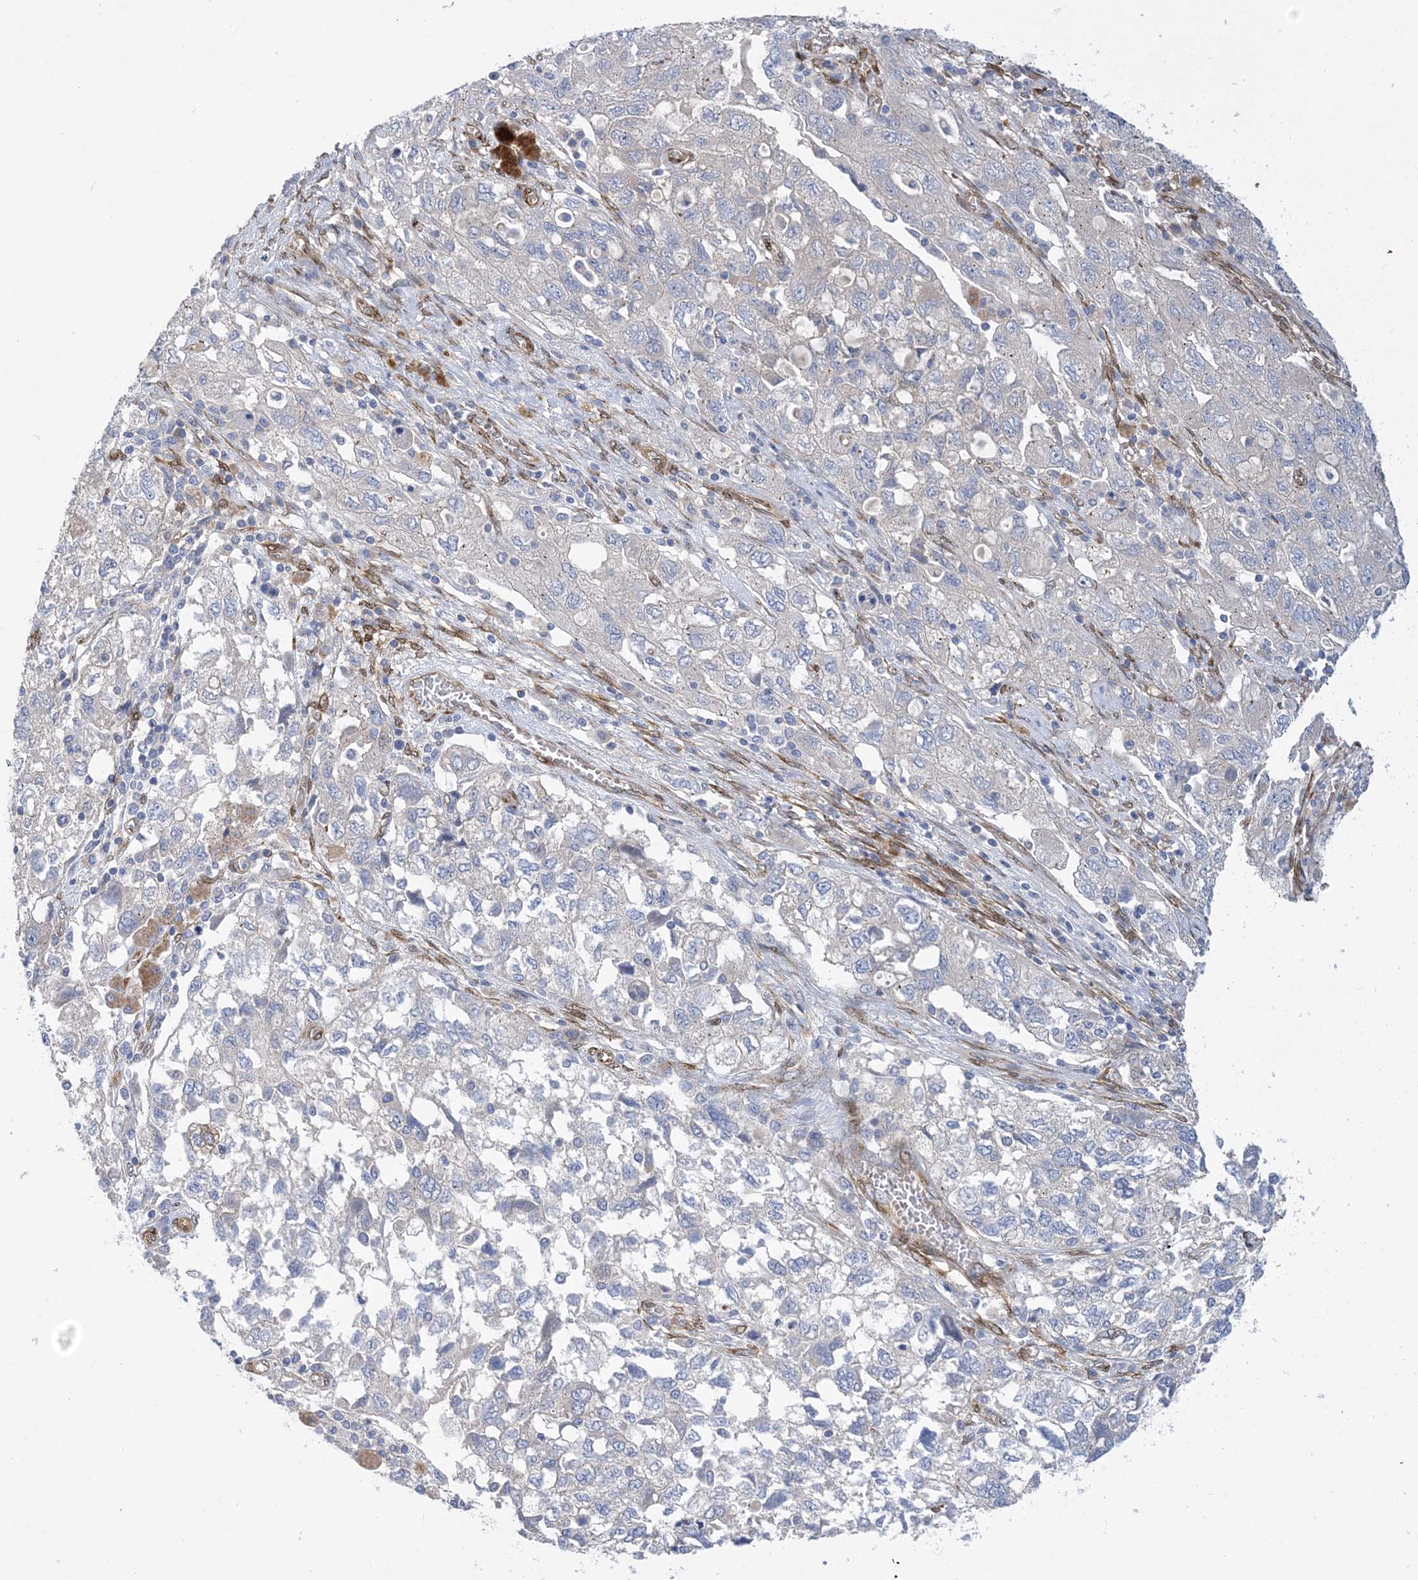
{"staining": {"intensity": "negative", "quantity": "none", "location": "none"}, "tissue": "ovarian cancer", "cell_type": "Tumor cells", "image_type": "cancer", "snomed": [{"axis": "morphology", "description": "Carcinoma, NOS"}, {"axis": "morphology", "description": "Cystadenocarcinoma, serous, NOS"}, {"axis": "topography", "description": "Ovary"}], "caption": "This is a image of IHC staining of ovarian cancer, which shows no expression in tumor cells.", "gene": "RBMS3", "patient": {"sex": "female", "age": 69}}